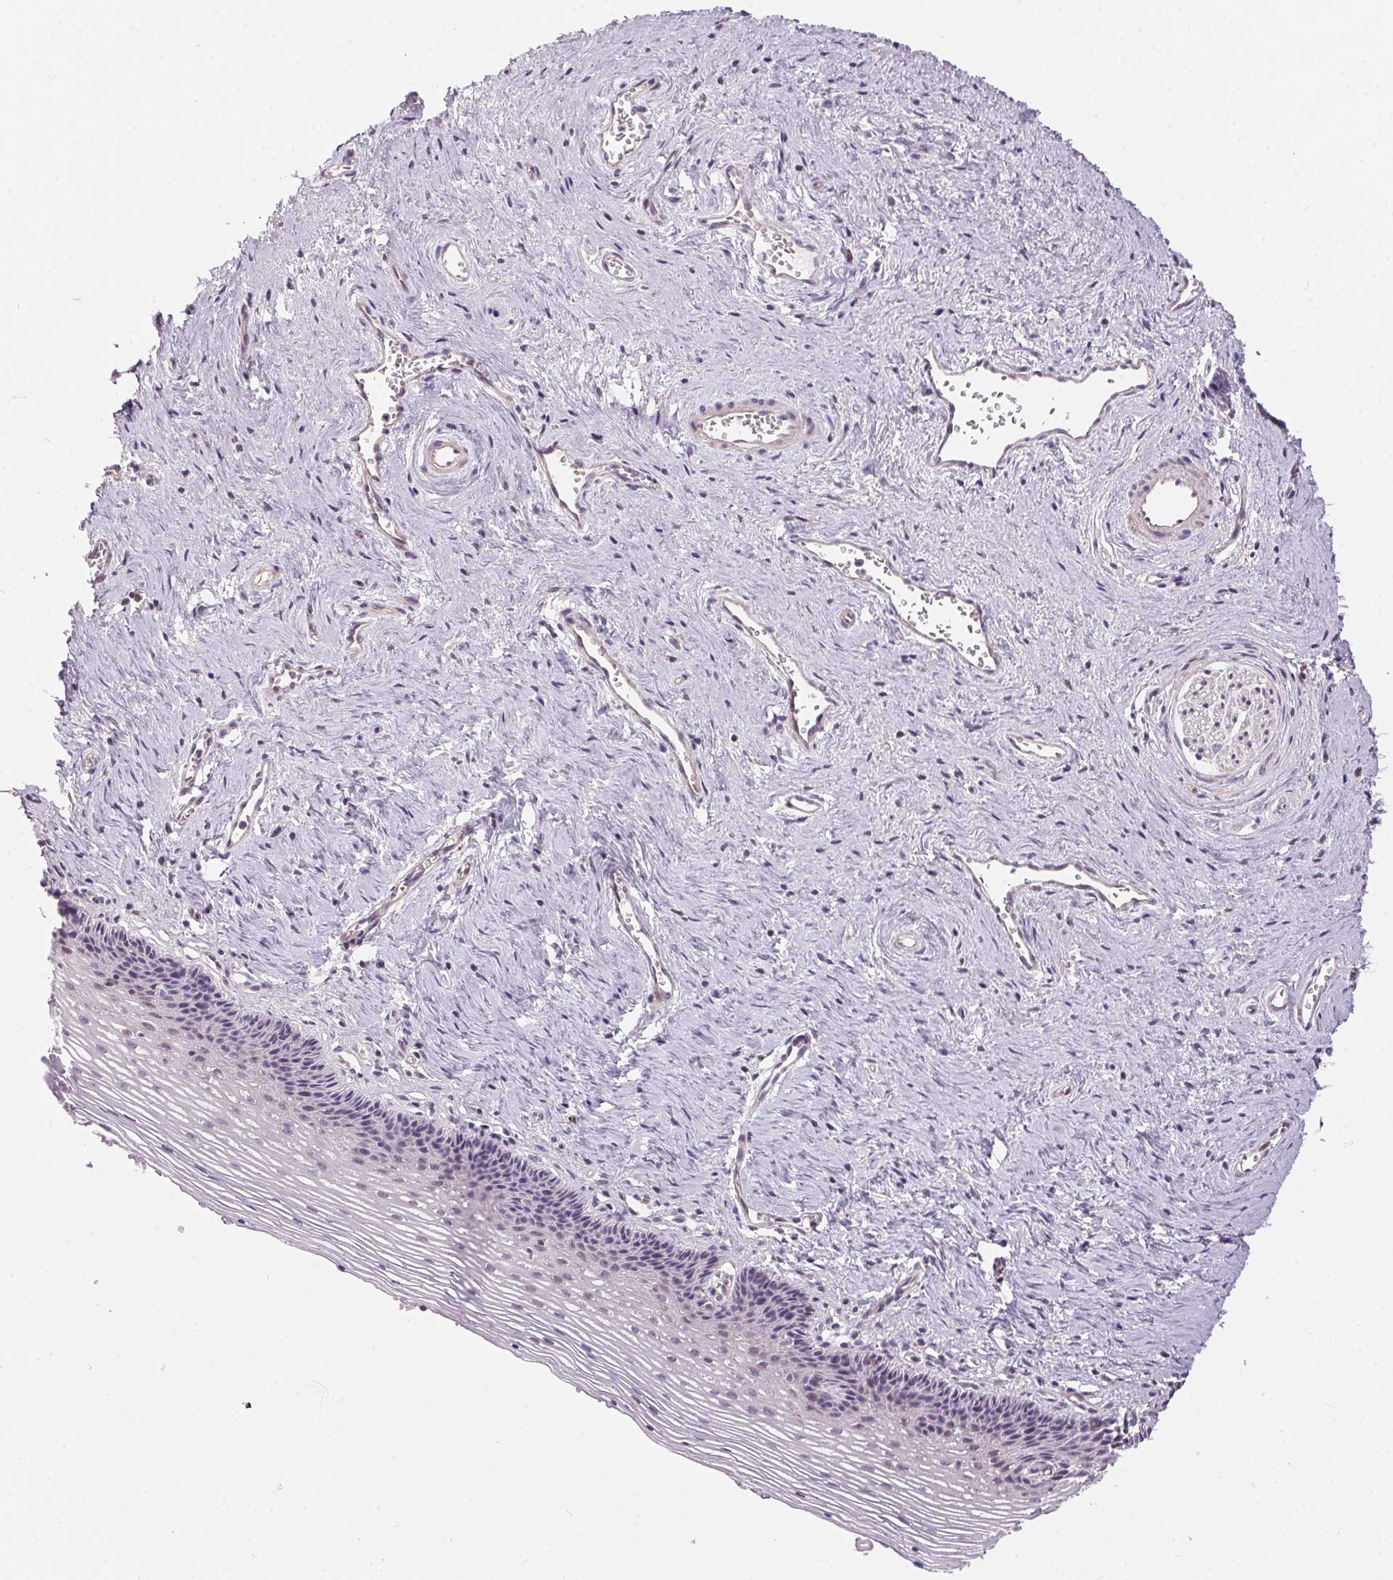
{"staining": {"intensity": "negative", "quantity": "none", "location": "none"}, "tissue": "vagina", "cell_type": "Squamous epithelial cells", "image_type": "normal", "snomed": [{"axis": "morphology", "description": "Normal tissue, NOS"}, {"axis": "topography", "description": "Vagina"}, {"axis": "topography", "description": "Cervix"}], "caption": "This is a micrograph of IHC staining of benign vagina, which shows no positivity in squamous epithelial cells.", "gene": "UNC13B", "patient": {"sex": "female", "age": 37}}